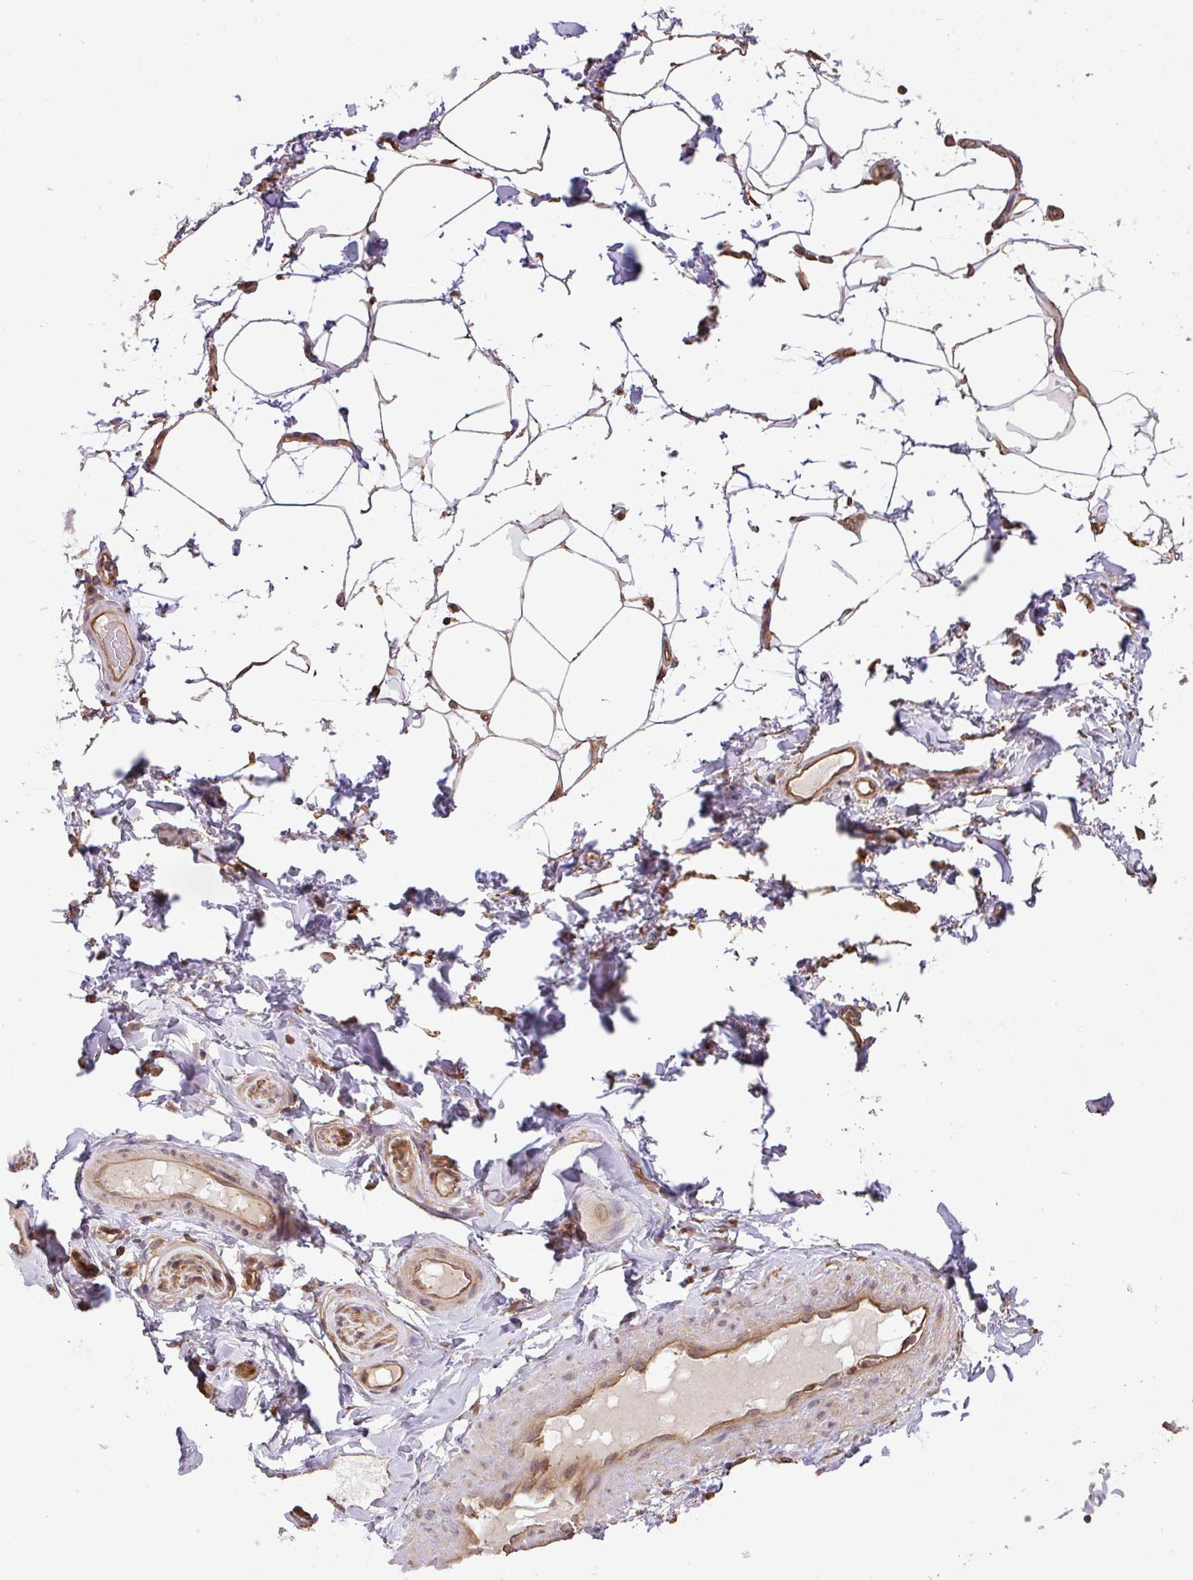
{"staining": {"intensity": "moderate", "quantity": "<25%", "location": "cytoplasmic/membranous"}, "tissue": "adipose tissue", "cell_type": "Adipocytes", "image_type": "normal", "snomed": [{"axis": "morphology", "description": "Normal tissue, NOS"}, {"axis": "topography", "description": "Vascular tissue"}, {"axis": "topography", "description": "Peripheral nerve tissue"}], "caption": "Immunohistochemistry (IHC) (DAB (3,3'-diaminobenzidine)) staining of normal adipose tissue shows moderate cytoplasmic/membranous protein staining in approximately <25% of adipocytes.", "gene": "VENTX", "patient": {"sex": "male", "age": 41}}